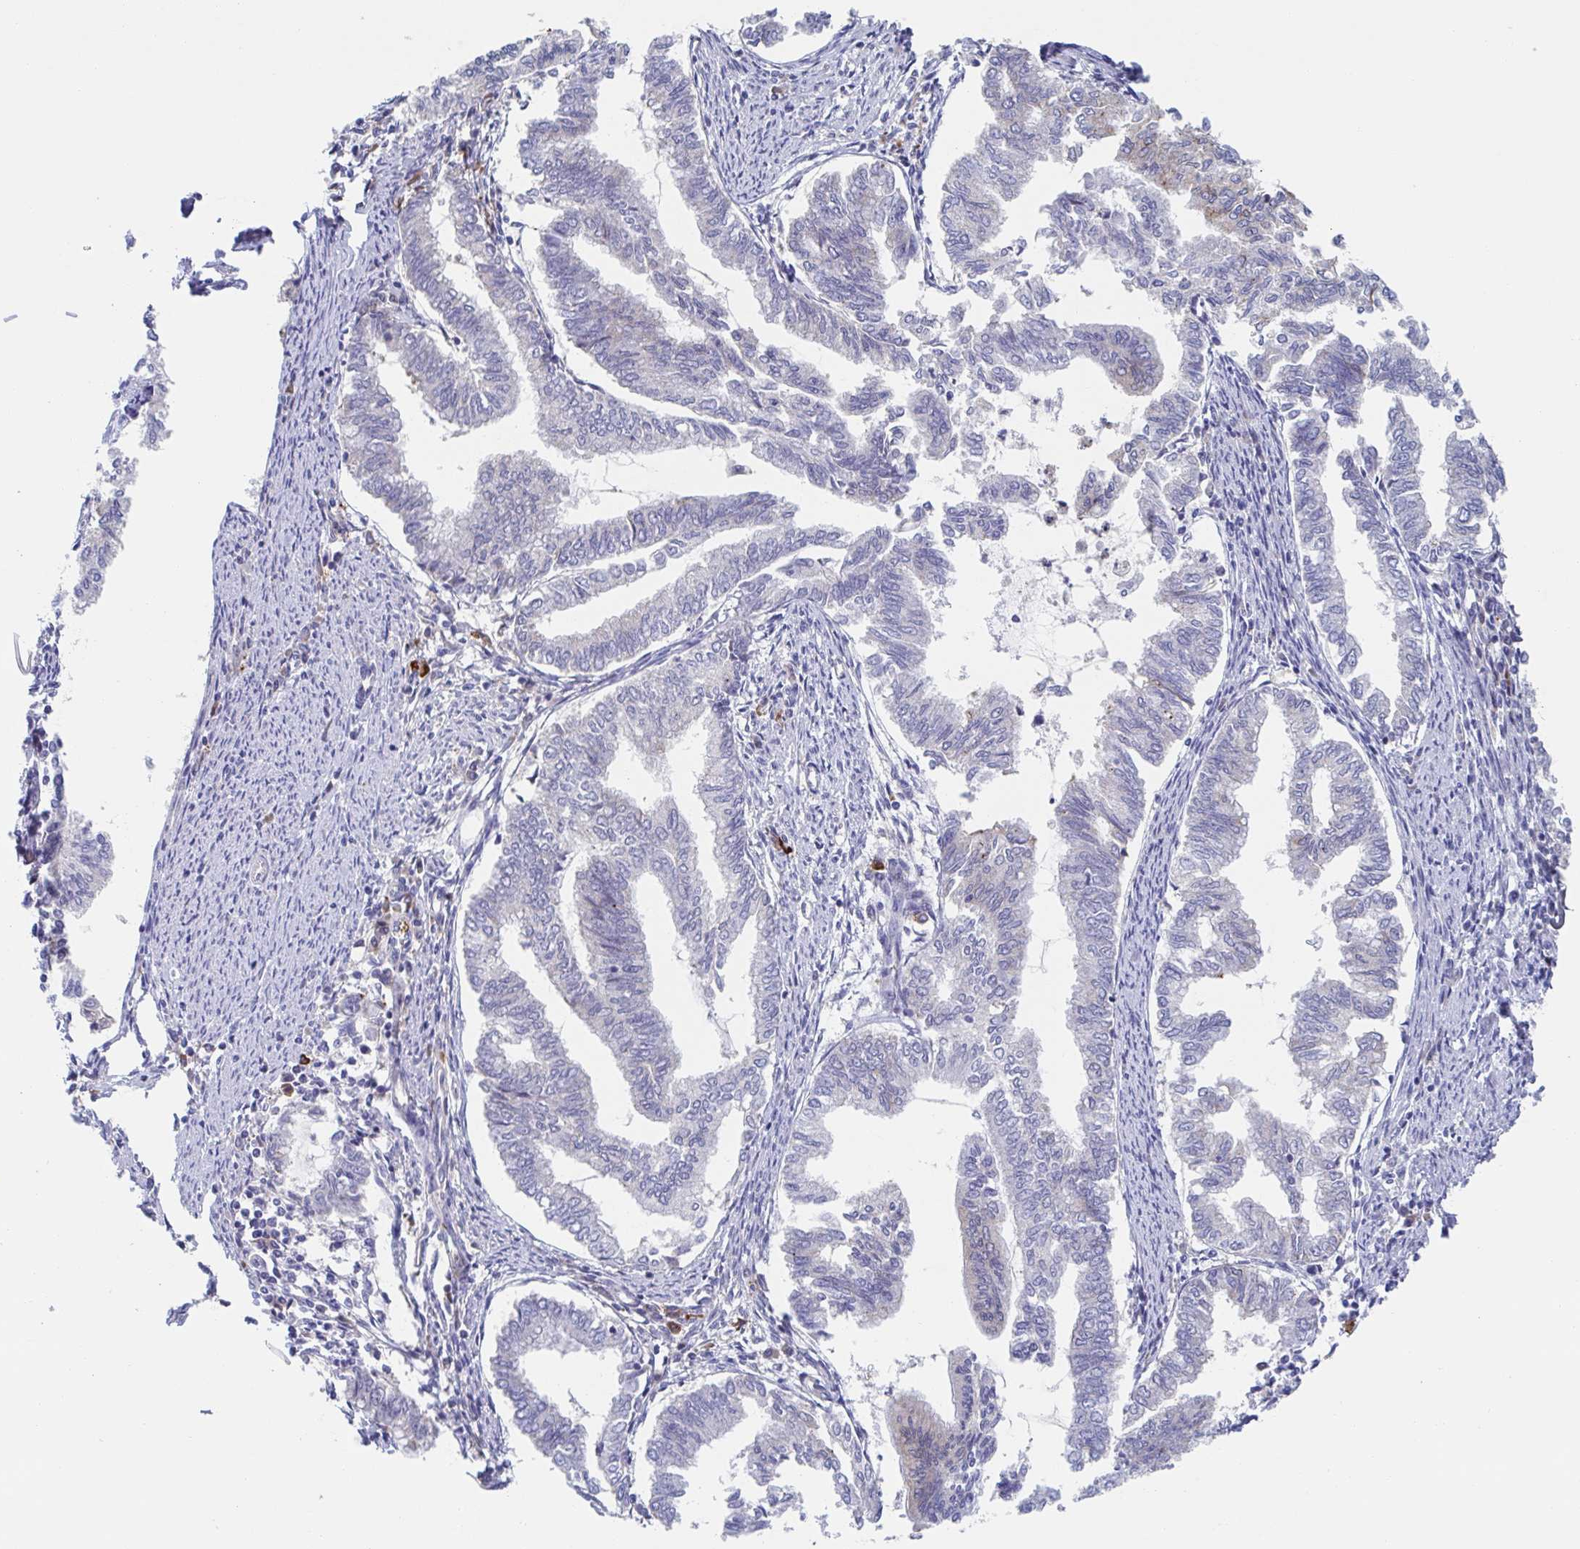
{"staining": {"intensity": "negative", "quantity": "none", "location": "none"}, "tissue": "endometrial cancer", "cell_type": "Tumor cells", "image_type": "cancer", "snomed": [{"axis": "morphology", "description": "Adenocarcinoma, NOS"}, {"axis": "topography", "description": "Endometrium"}], "caption": "This is an immunohistochemistry image of human endometrial cancer. There is no positivity in tumor cells.", "gene": "KLC3", "patient": {"sex": "female", "age": 79}}